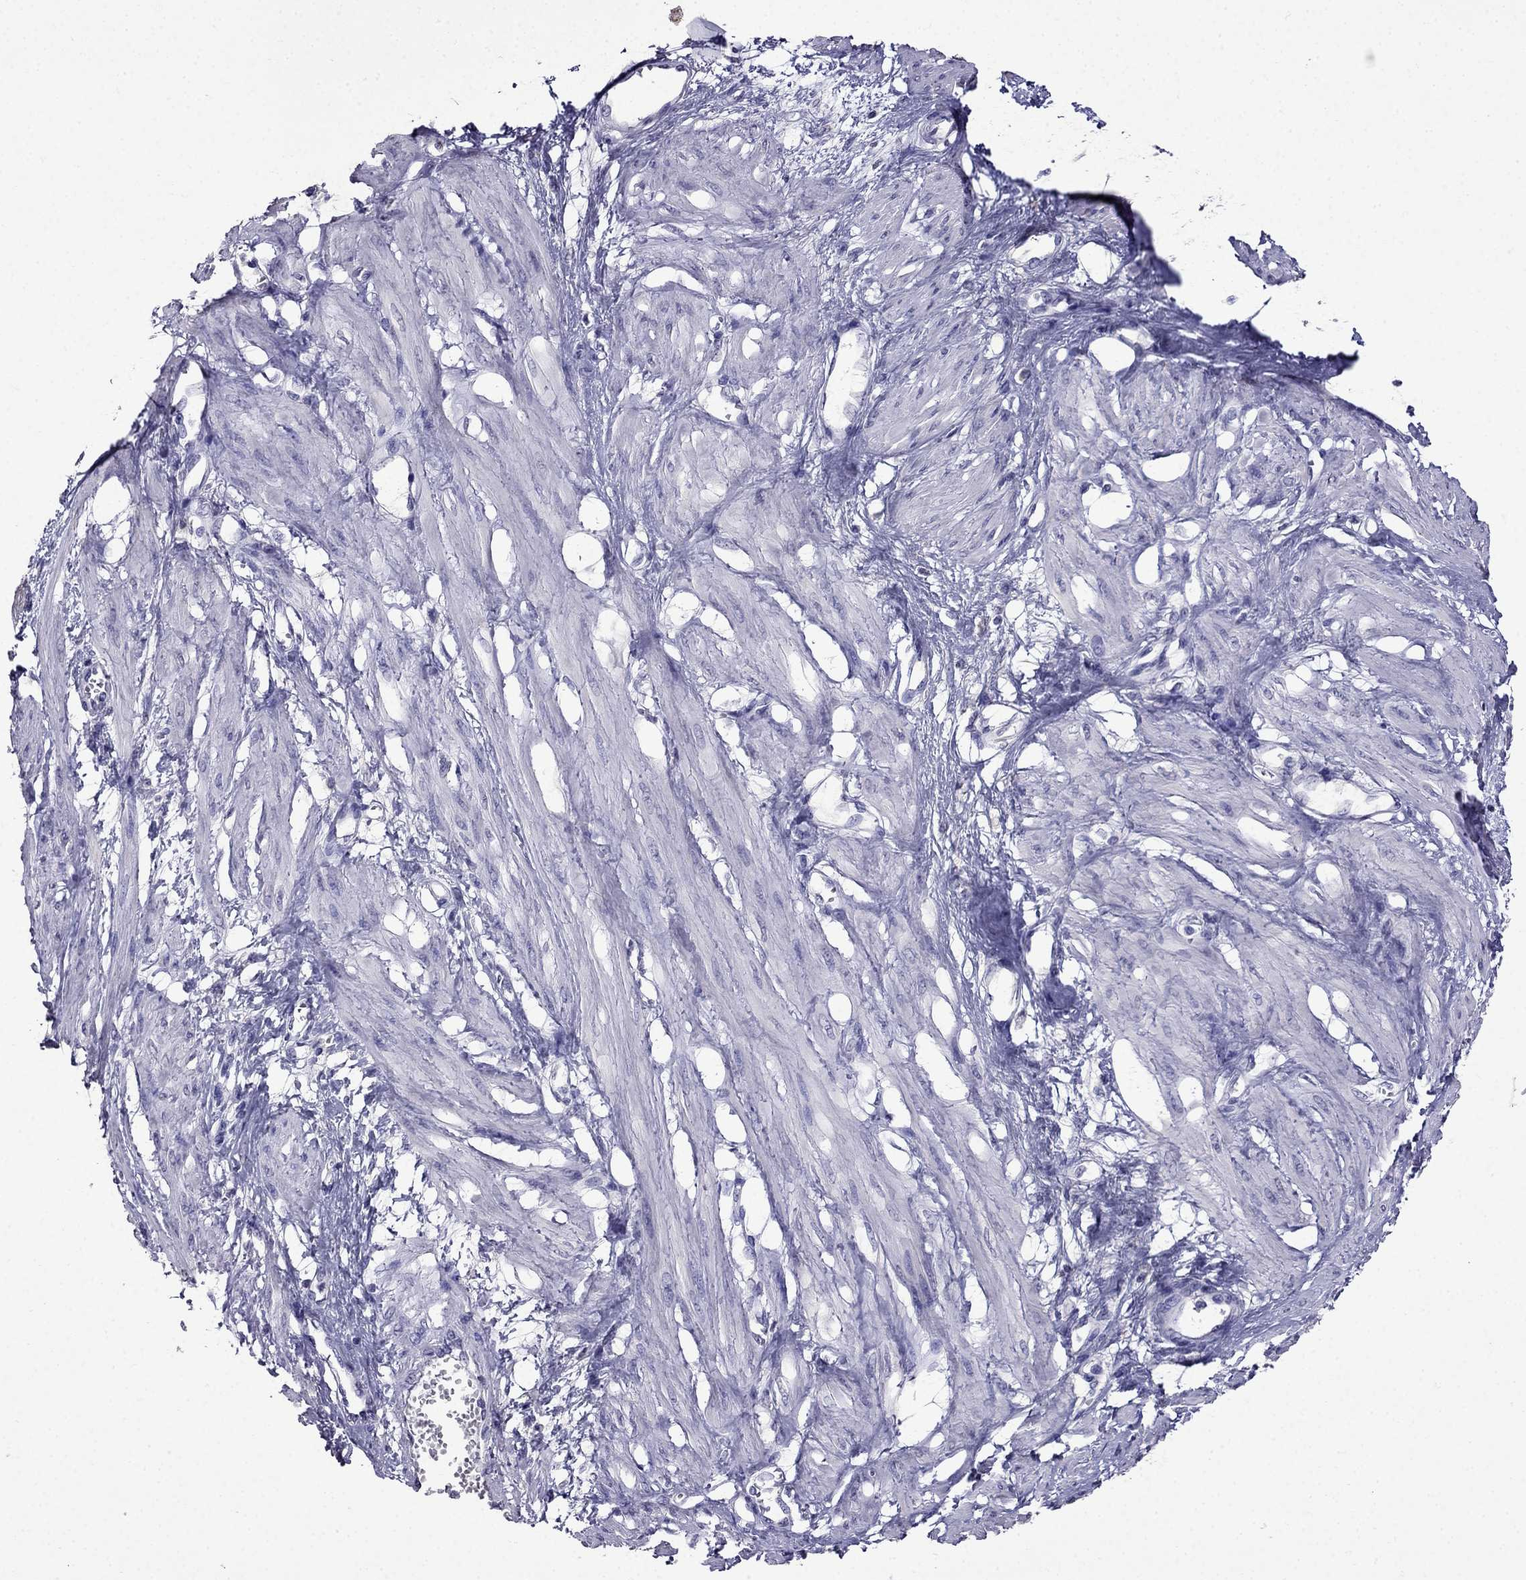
{"staining": {"intensity": "negative", "quantity": "none", "location": "none"}, "tissue": "smooth muscle", "cell_type": "Smooth muscle cells", "image_type": "normal", "snomed": [{"axis": "morphology", "description": "Normal tissue, NOS"}, {"axis": "topography", "description": "Smooth muscle"}, {"axis": "topography", "description": "Uterus"}], "caption": "An image of smooth muscle stained for a protein exhibits no brown staining in smooth muscle cells. (DAB (3,3'-diaminobenzidine) immunohistochemistry (IHC) visualized using brightfield microscopy, high magnification).", "gene": "DNAH17", "patient": {"sex": "female", "age": 39}}